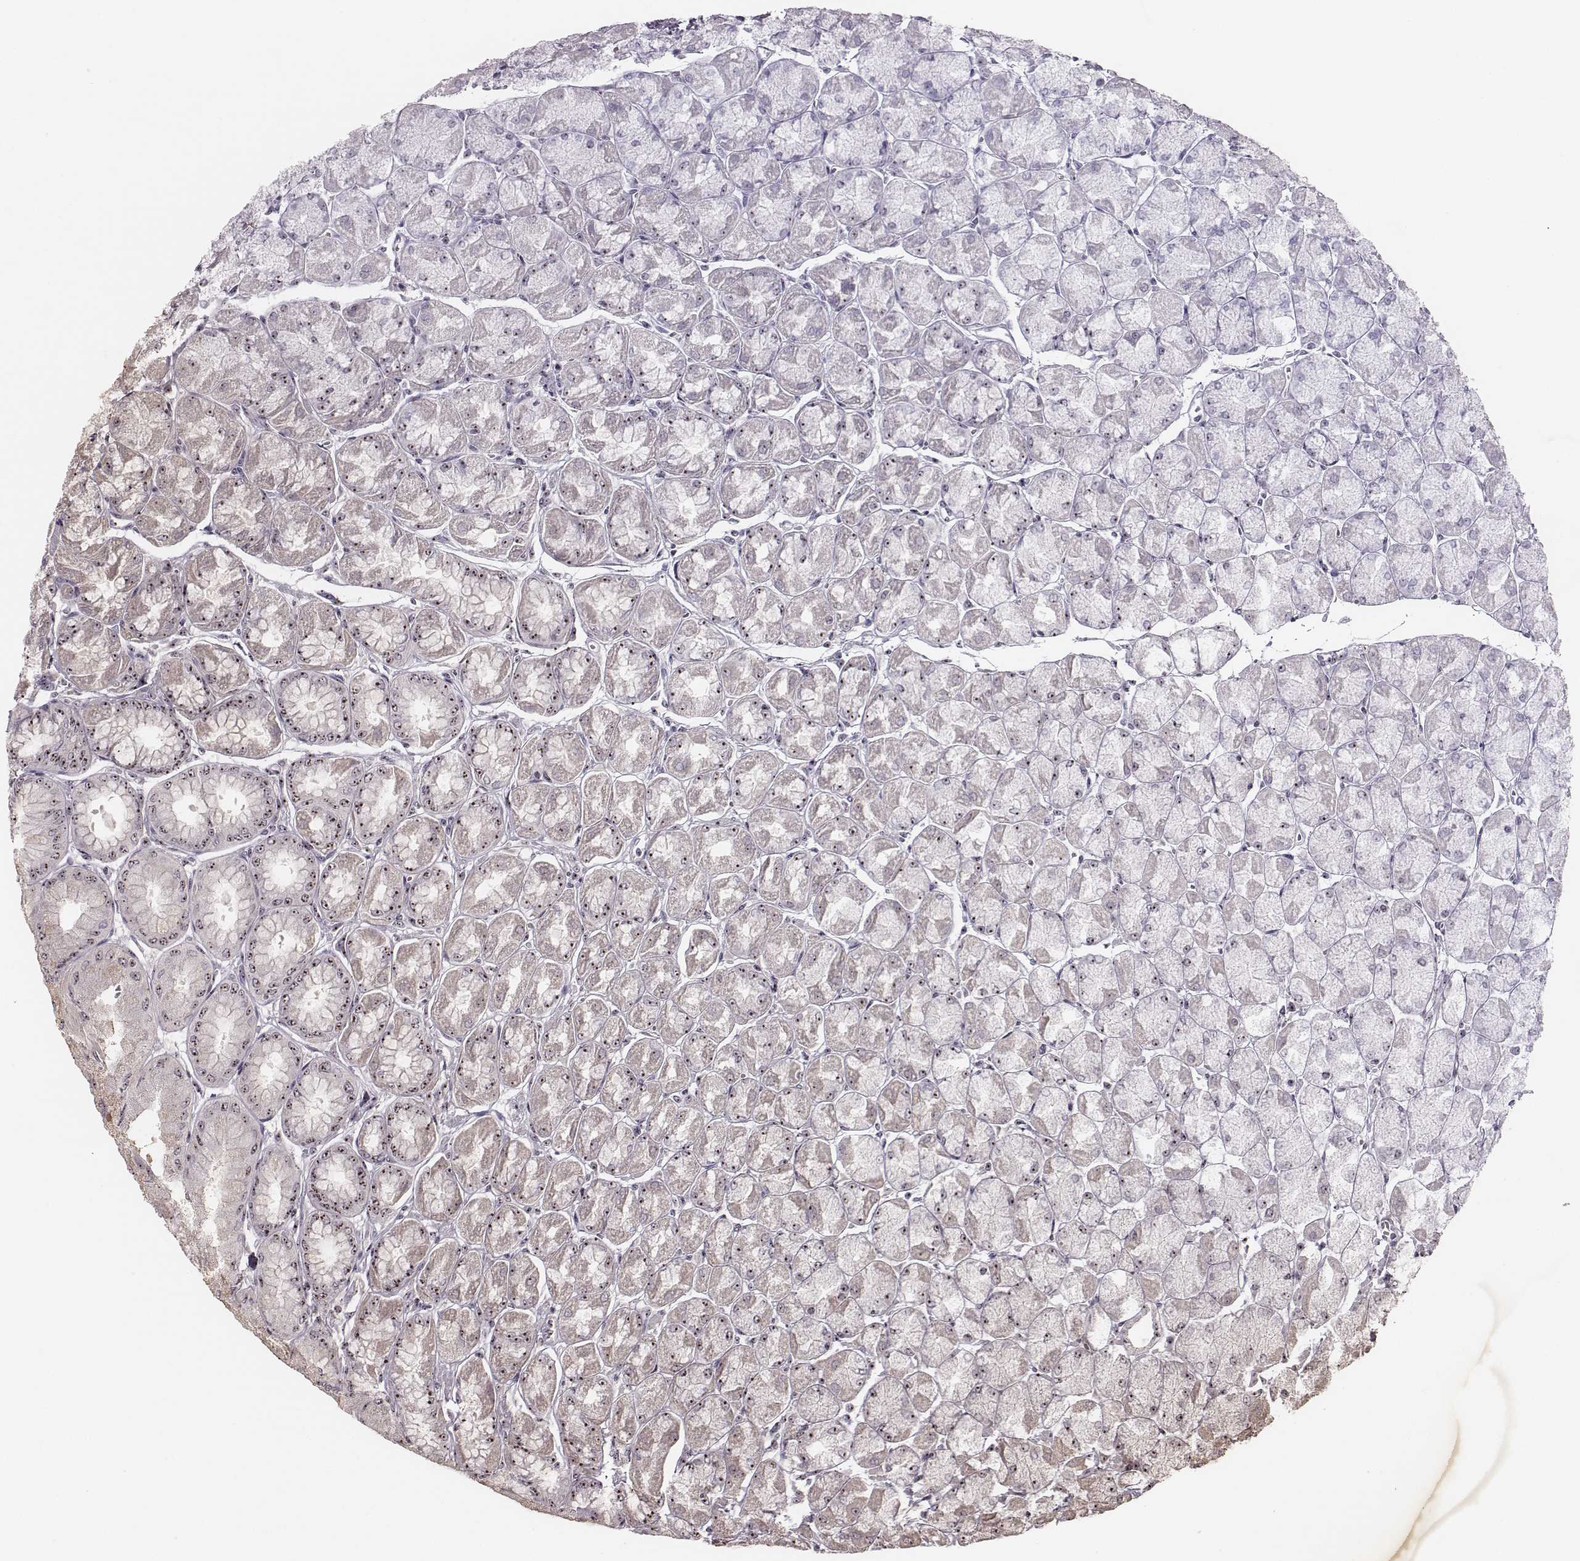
{"staining": {"intensity": "weak", "quantity": ">75%", "location": "nuclear"}, "tissue": "stomach", "cell_type": "Glandular cells", "image_type": "normal", "snomed": [{"axis": "morphology", "description": "Normal tissue, NOS"}, {"axis": "topography", "description": "Stomach, upper"}], "caption": "Immunohistochemical staining of unremarkable human stomach shows low levels of weak nuclear positivity in about >75% of glandular cells. (DAB IHC, brown staining for protein, blue staining for nuclei).", "gene": "NOP56", "patient": {"sex": "male", "age": 60}}